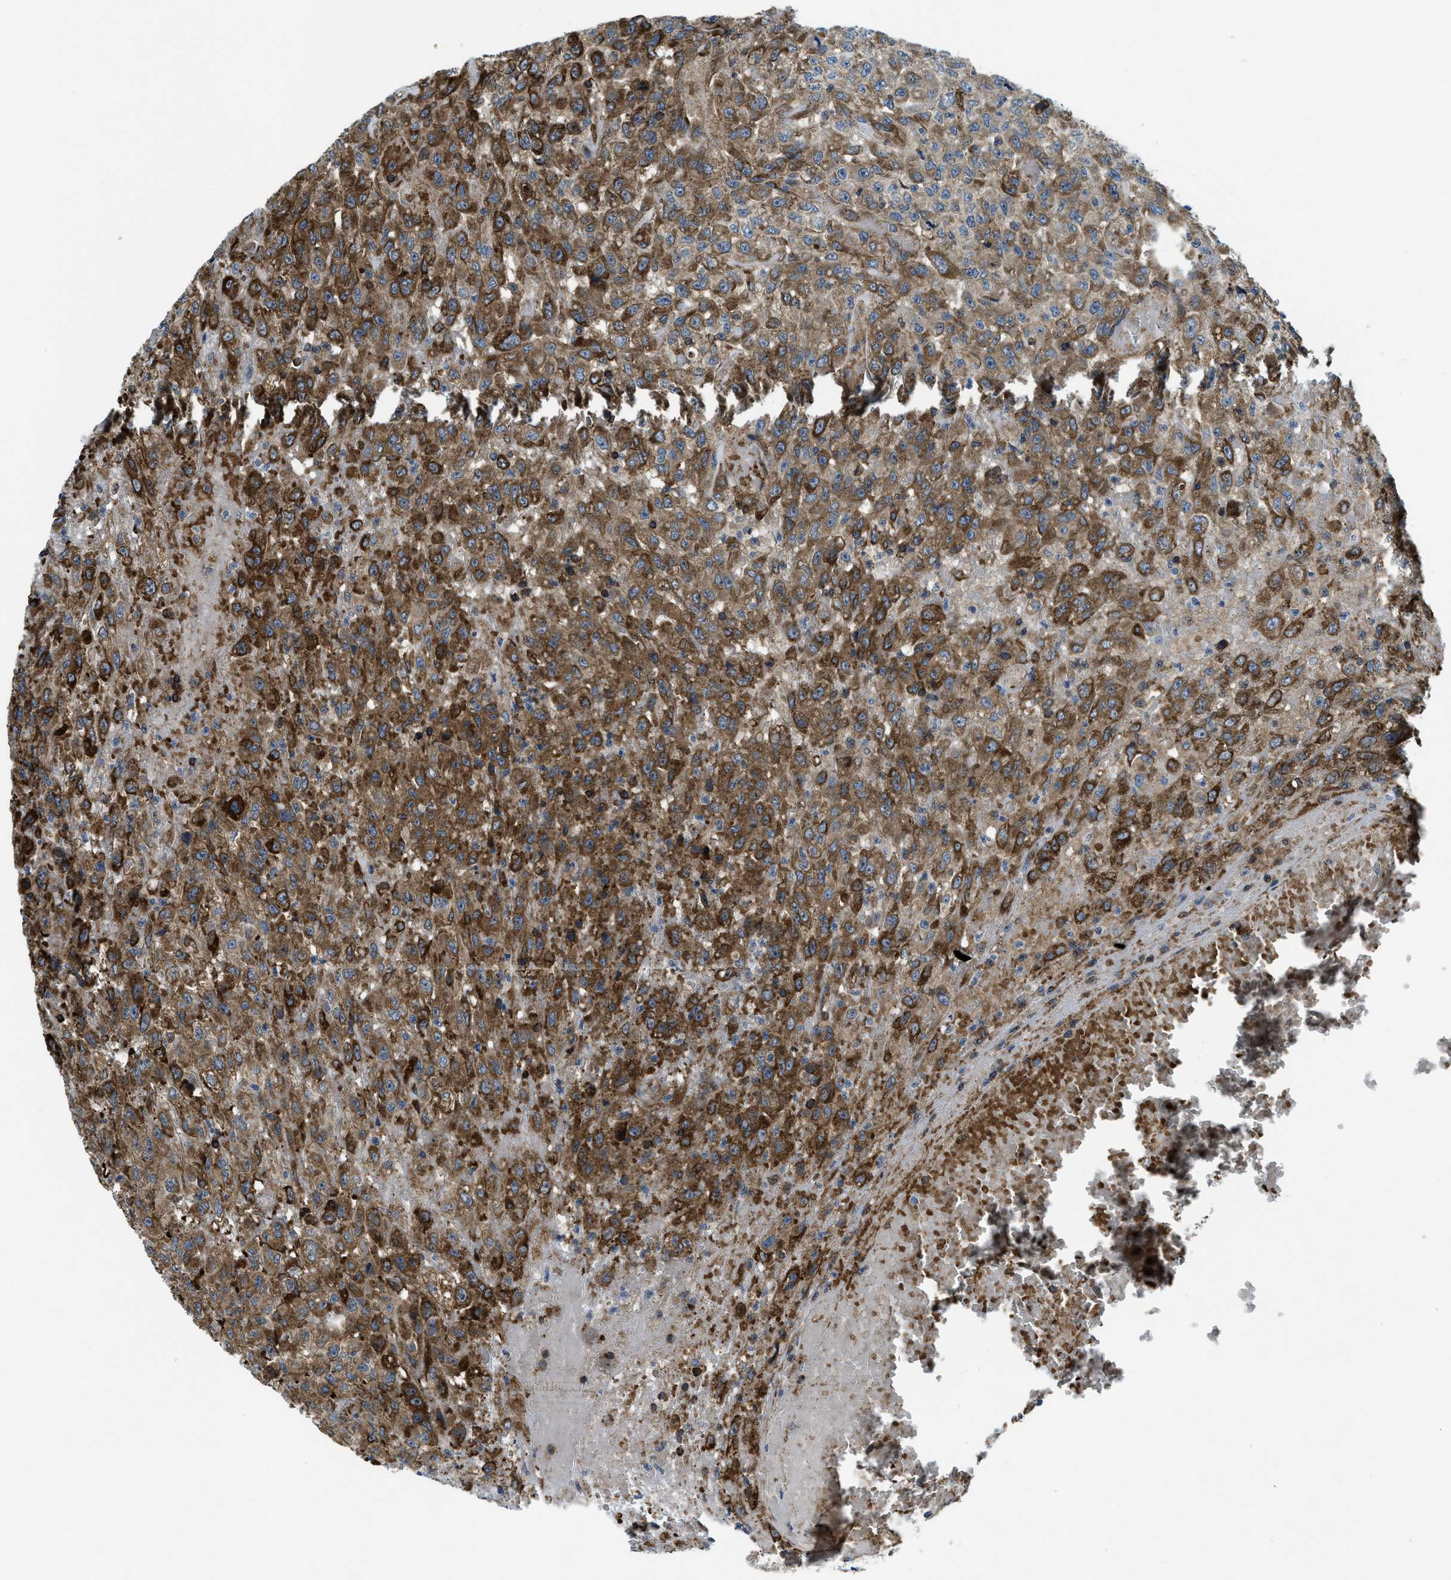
{"staining": {"intensity": "moderate", "quantity": ">75%", "location": "cytoplasmic/membranous"}, "tissue": "urothelial cancer", "cell_type": "Tumor cells", "image_type": "cancer", "snomed": [{"axis": "morphology", "description": "Urothelial carcinoma, High grade"}, {"axis": "topography", "description": "Urinary bladder"}], "caption": "Urothelial cancer stained with a protein marker reveals moderate staining in tumor cells.", "gene": "CSPG4", "patient": {"sex": "male", "age": 46}}